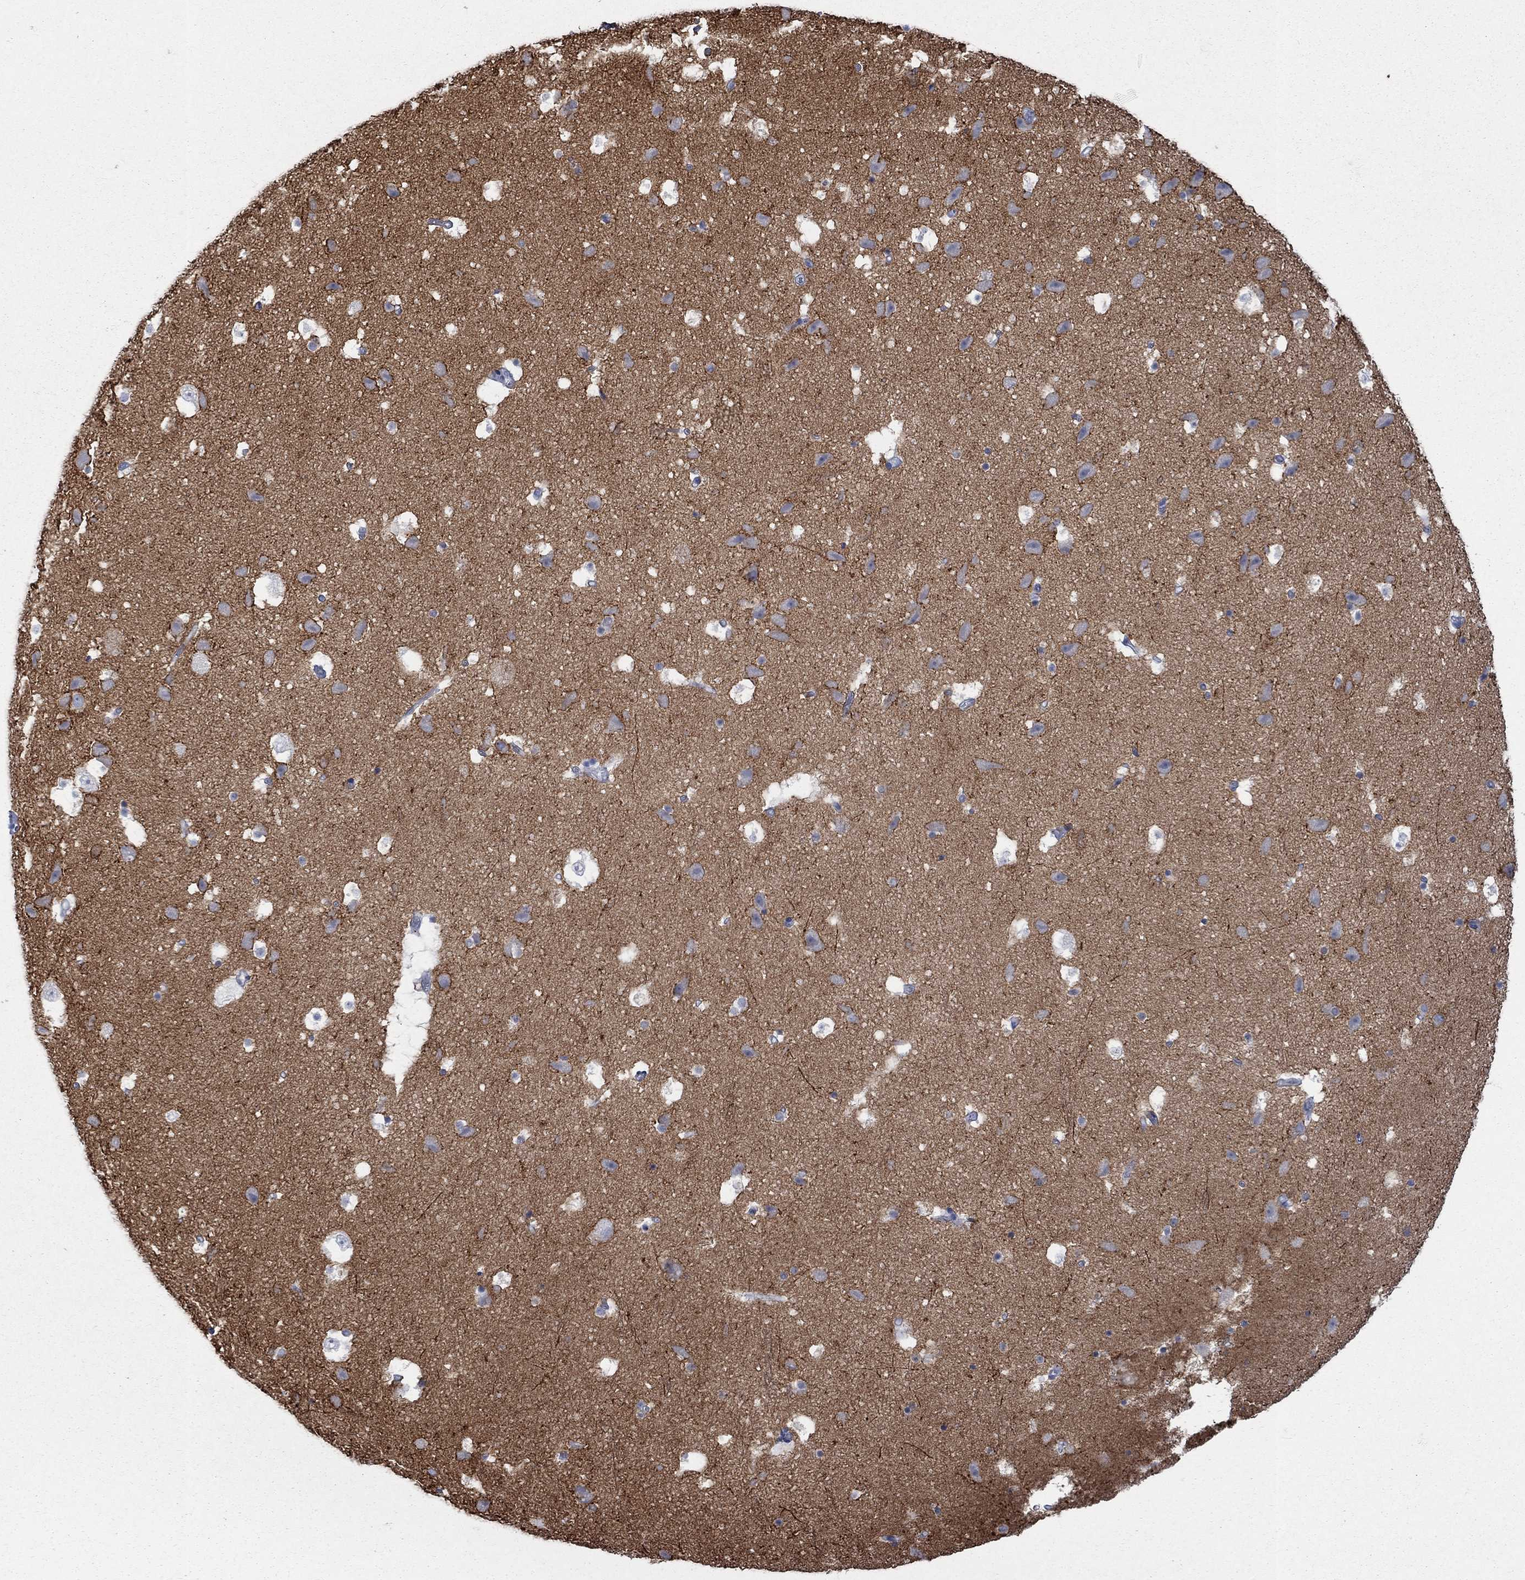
{"staining": {"intensity": "strong", "quantity": "<25%", "location": "cytoplasmic/membranous"}, "tissue": "hippocampus", "cell_type": "Glial cells", "image_type": "normal", "snomed": [{"axis": "morphology", "description": "Normal tissue, NOS"}, {"axis": "topography", "description": "Hippocampus"}], "caption": "Immunohistochemistry micrograph of benign hippocampus: hippocampus stained using IHC displays medium levels of strong protein expression localized specifically in the cytoplasmic/membranous of glial cells, appearing as a cytoplasmic/membranous brown color.", "gene": "RFTN2", "patient": {"sex": "male", "age": 51}}